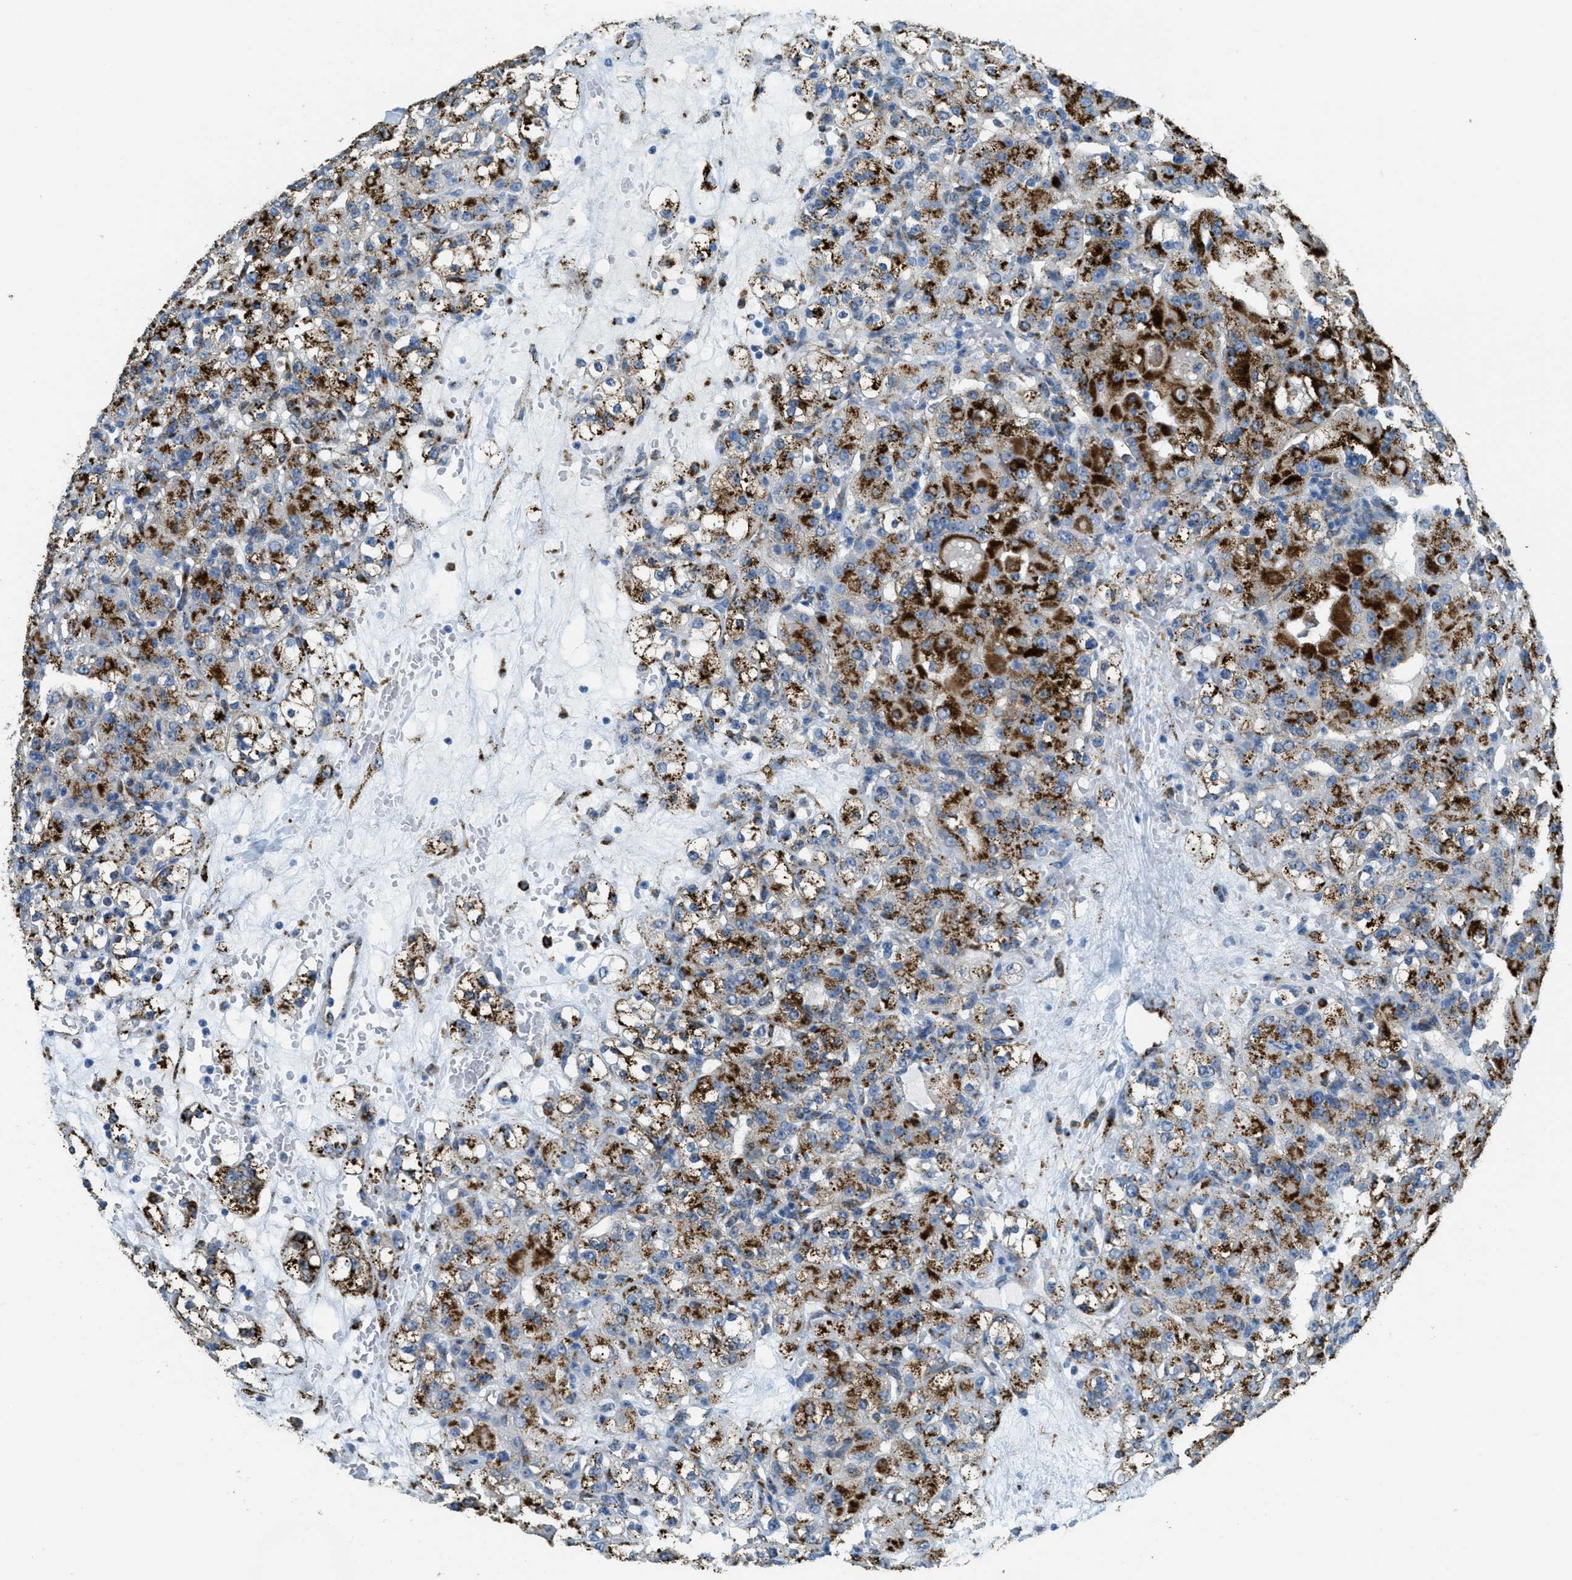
{"staining": {"intensity": "strong", "quantity": ">75%", "location": "cytoplasmic/membranous"}, "tissue": "renal cancer", "cell_type": "Tumor cells", "image_type": "cancer", "snomed": [{"axis": "morphology", "description": "Normal tissue, NOS"}, {"axis": "morphology", "description": "Adenocarcinoma, NOS"}, {"axis": "topography", "description": "Kidney"}], "caption": "A brown stain highlights strong cytoplasmic/membranous positivity of a protein in adenocarcinoma (renal) tumor cells.", "gene": "SCARB2", "patient": {"sex": "male", "age": 61}}